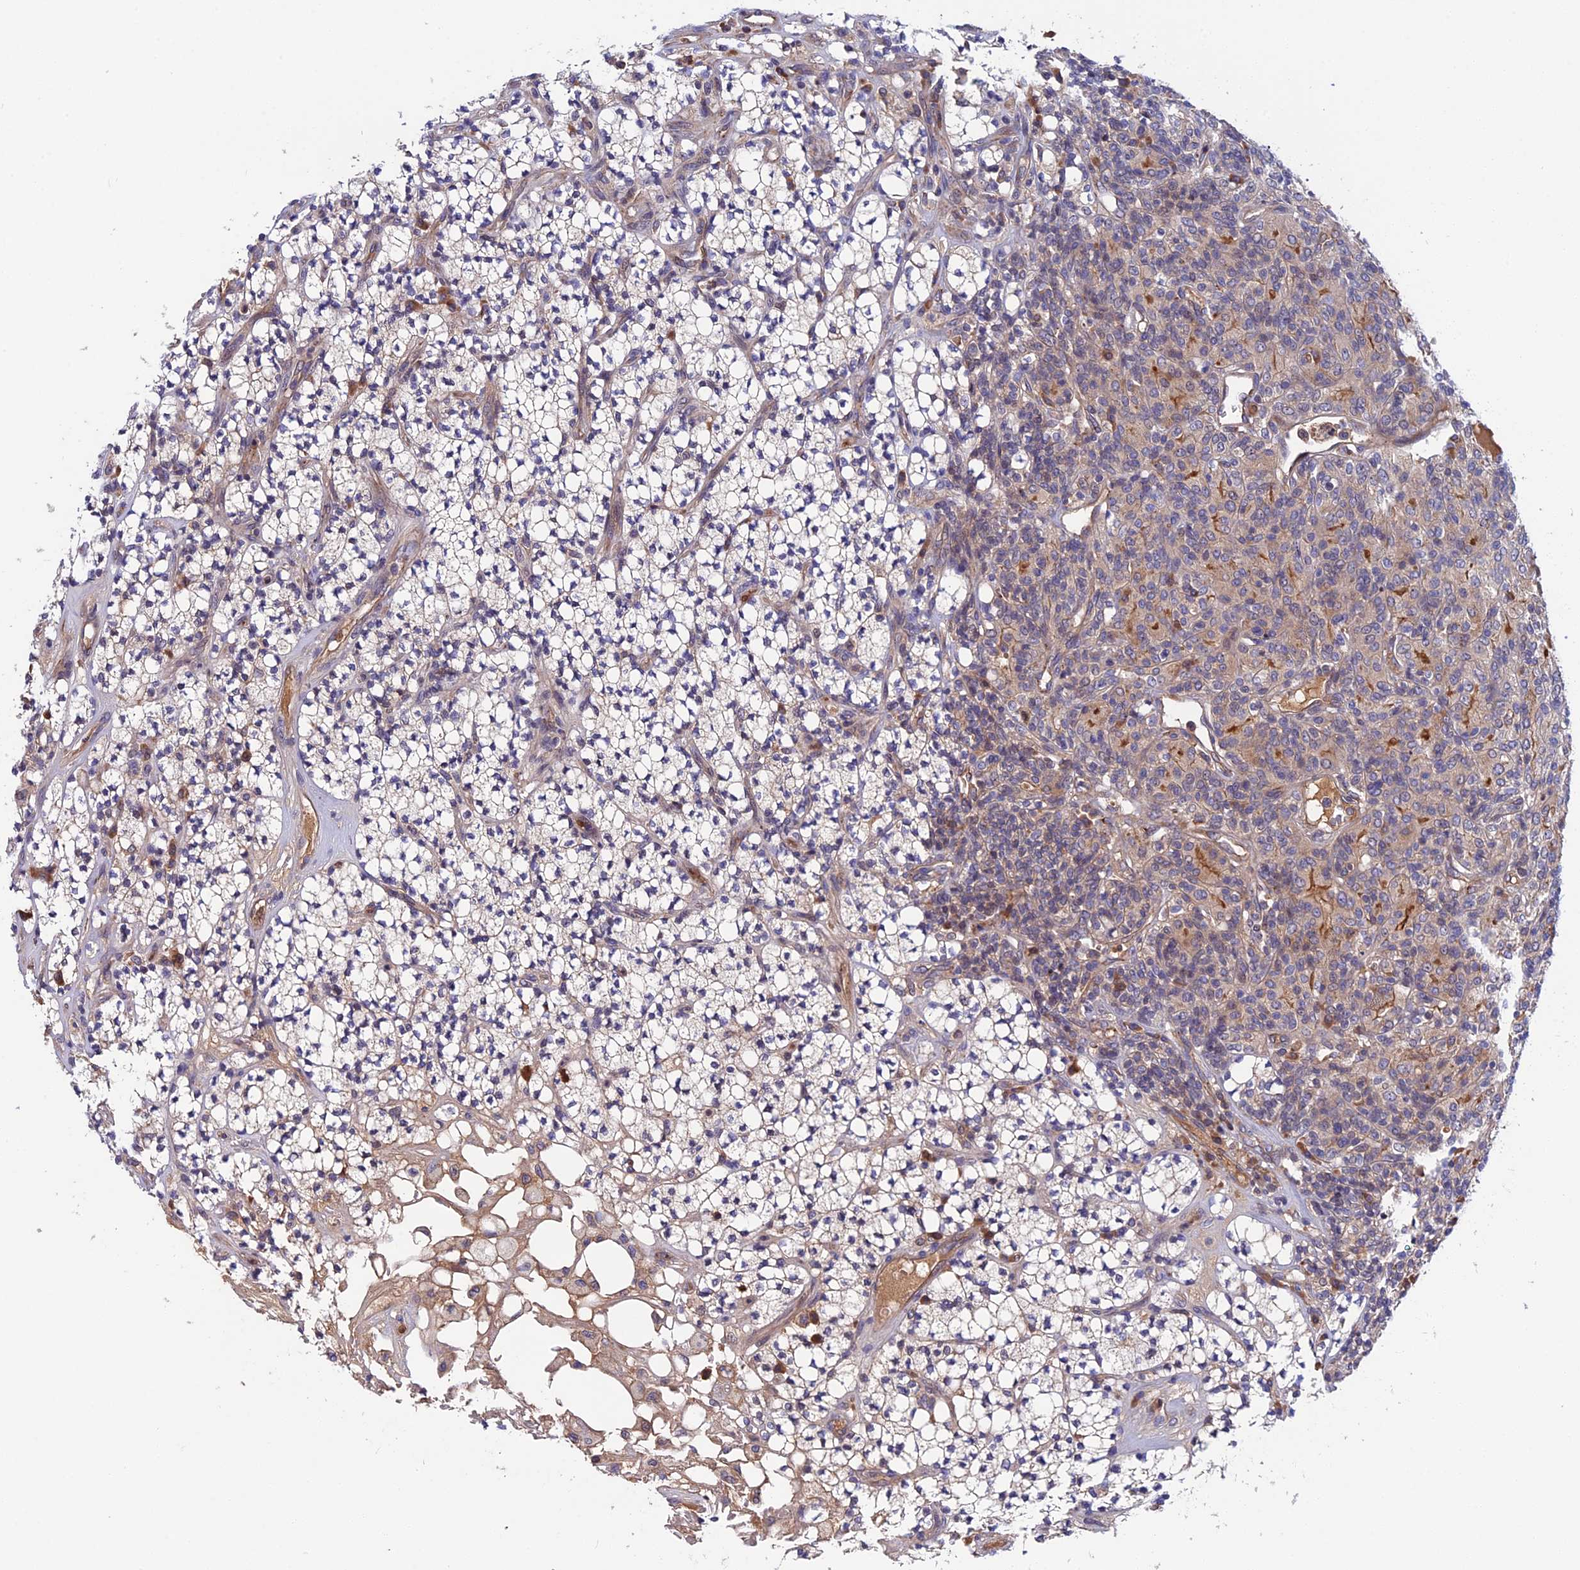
{"staining": {"intensity": "negative", "quantity": "none", "location": "none"}, "tissue": "renal cancer", "cell_type": "Tumor cells", "image_type": "cancer", "snomed": [{"axis": "morphology", "description": "Adenocarcinoma, NOS"}, {"axis": "topography", "description": "Kidney"}], "caption": "Photomicrograph shows no significant protein positivity in tumor cells of renal adenocarcinoma.", "gene": "CRACD", "patient": {"sex": "male", "age": 77}}